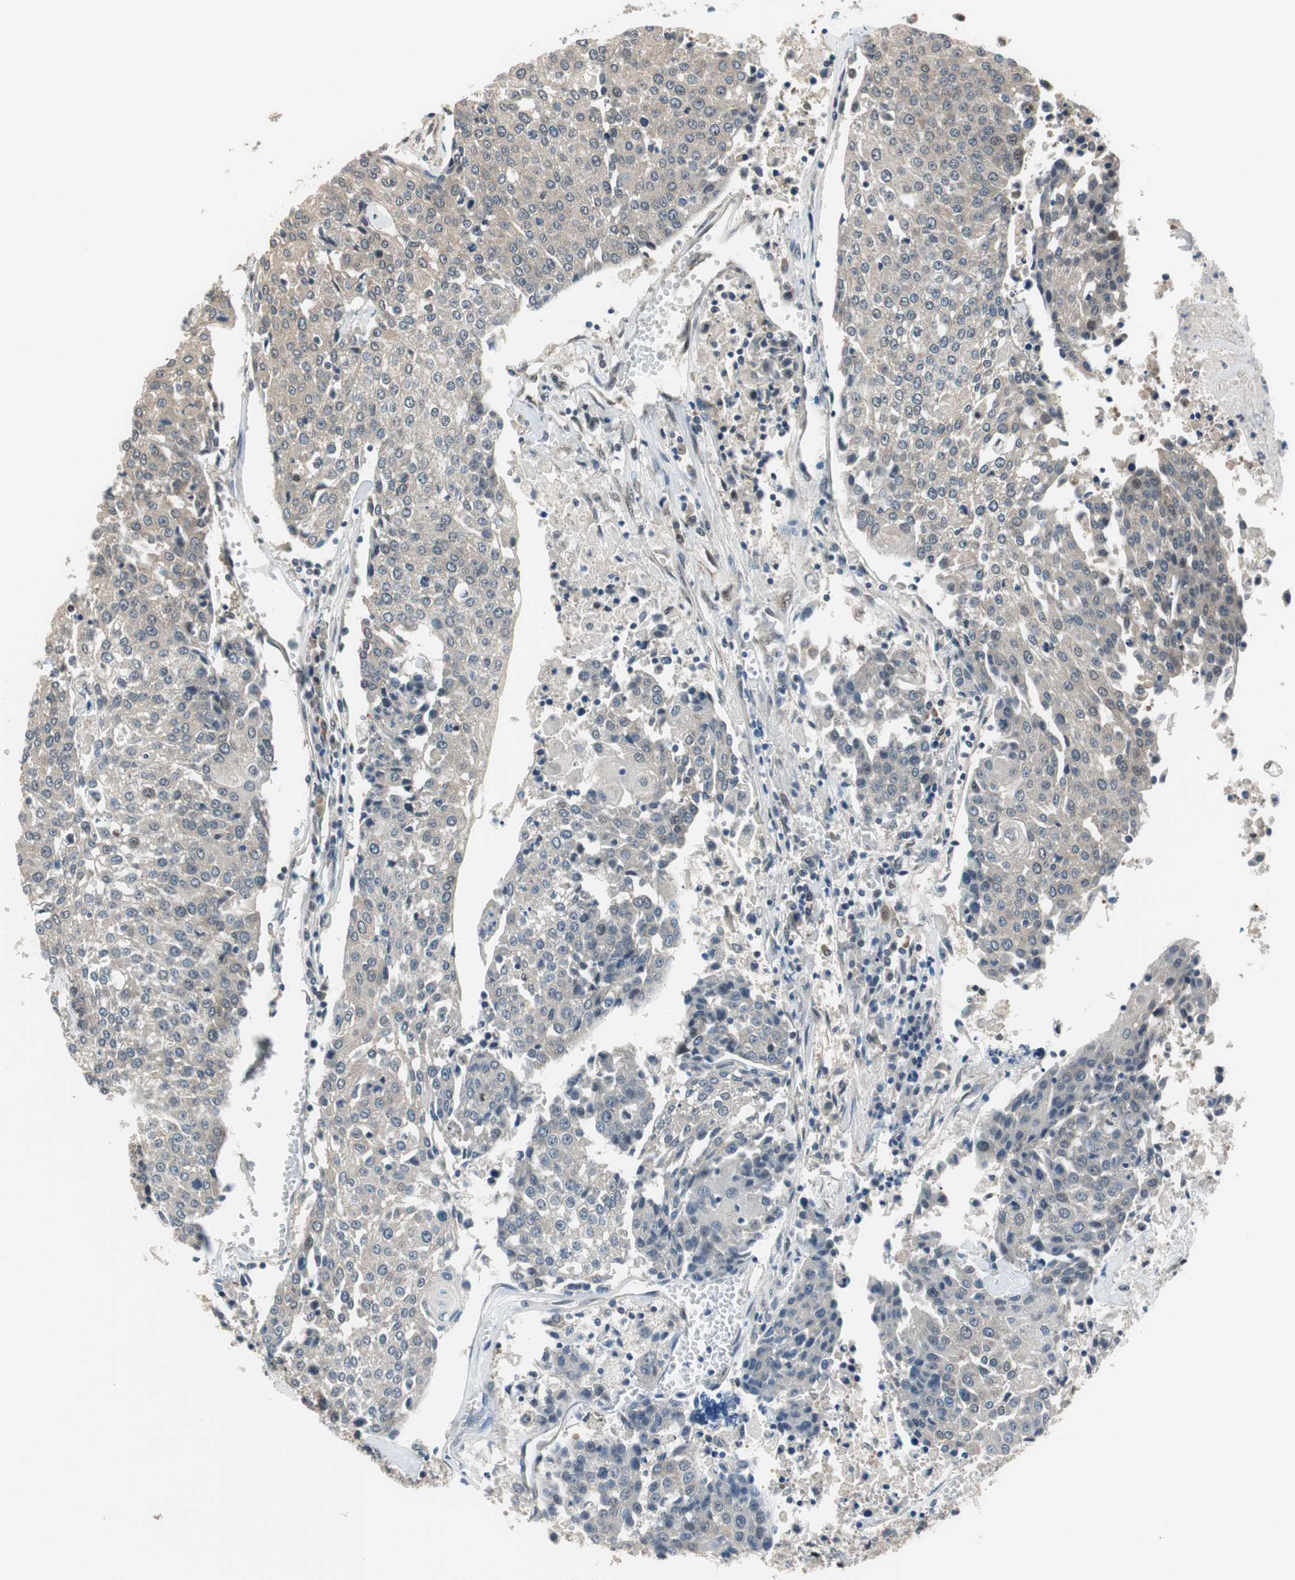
{"staining": {"intensity": "weak", "quantity": "25%-75%", "location": "cytoplasmic/membranous"}, "tissue": "urothelial cancer", "cell_type": "Tumor cells", "image_type": "cancer", "snomed": [{"axis": "morphology", "description": "Urothelial carcinoma, High grade"}, {"axis": "topography", "description": "Urinary bladder"}], "caption": "The micrograph displays a brown stain indicating the presence of a protein in the cytoplasmic/membranous of tumor cells in urothelial cancer. Using DAB (brown) and hematoxylin (blue) stains, captured at high magnification using brightfield microscopy.", "gene": "MAFB", "patient": {"sex": "female", "age": 85}}